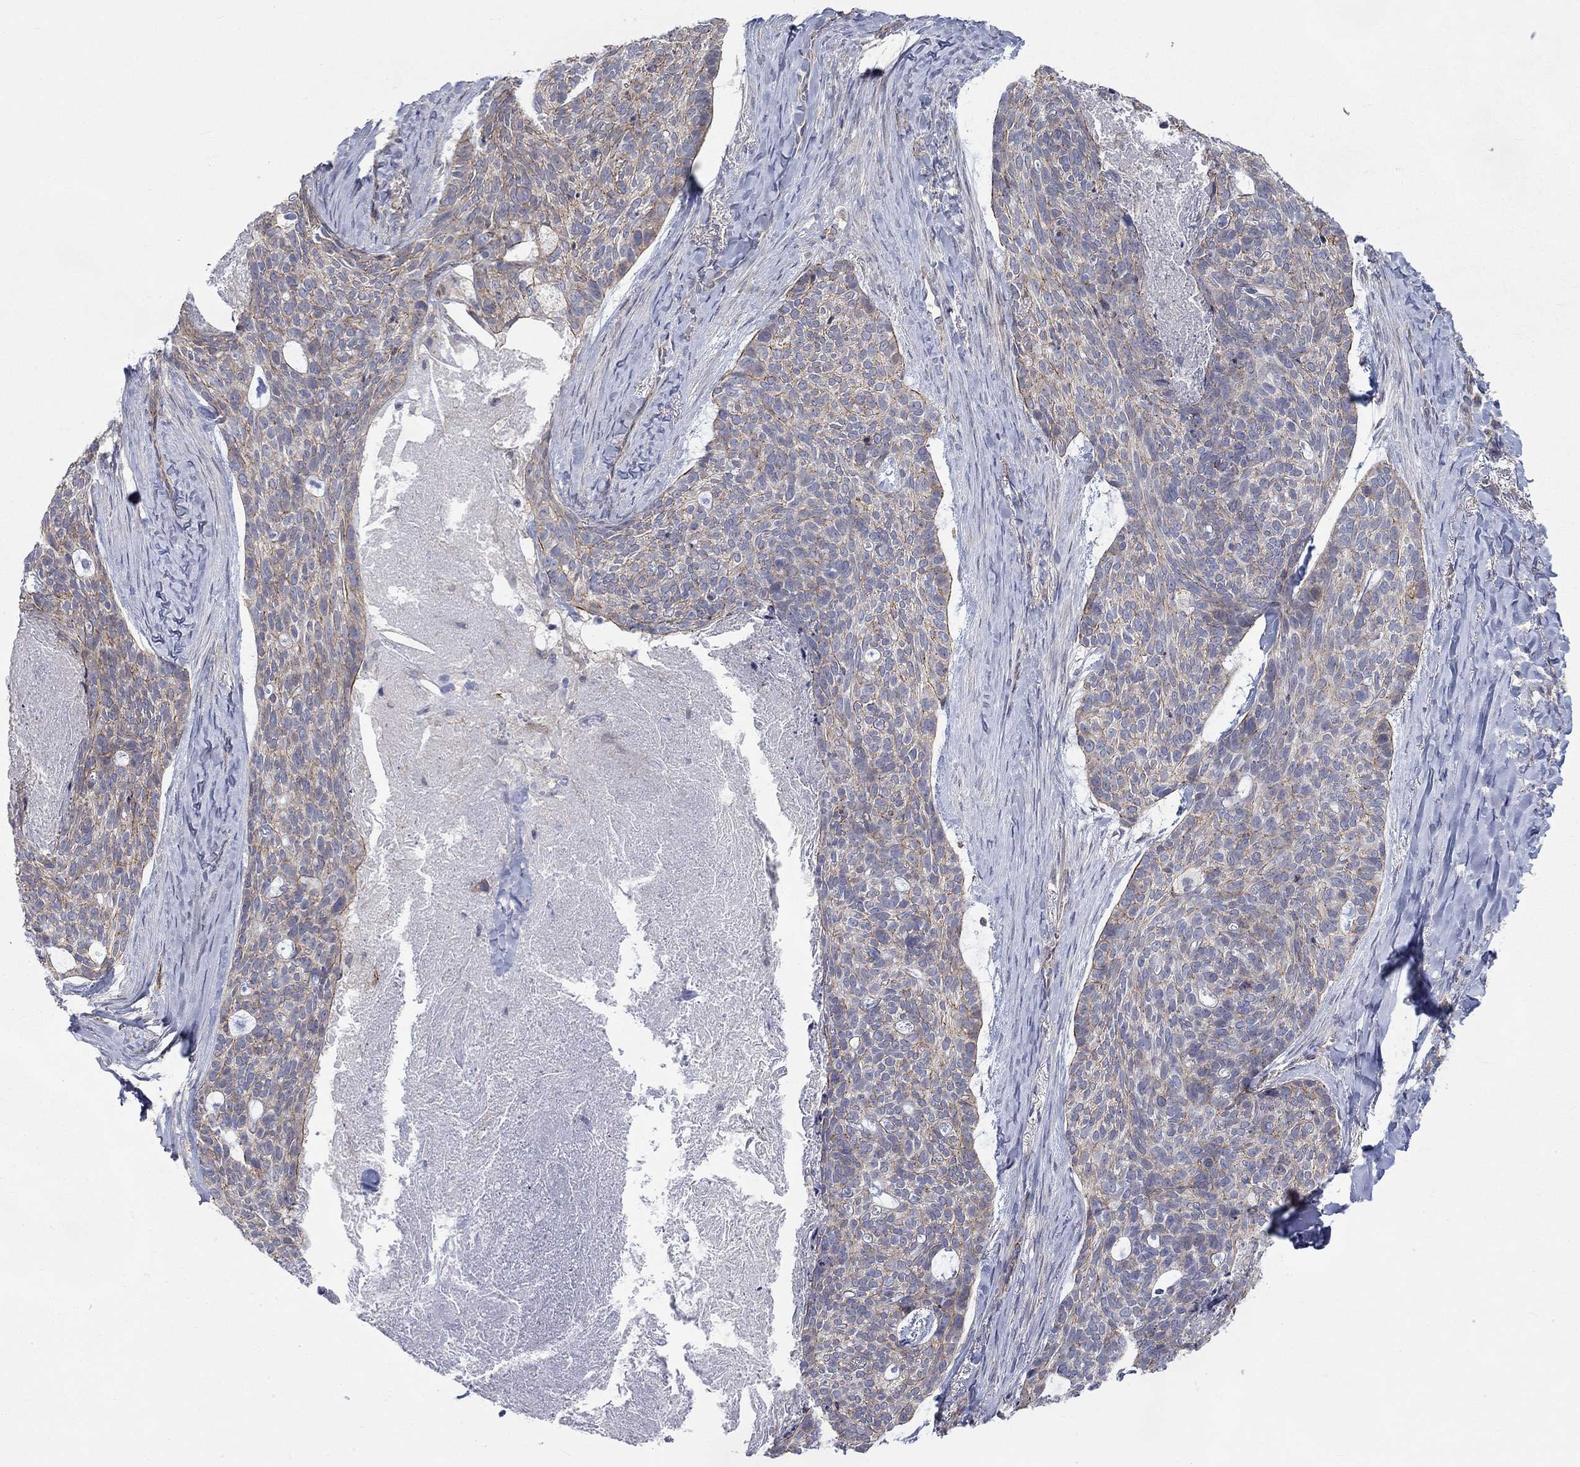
{"staining": {"intensity": "strong", "quantity": "<25%", "location": "cytoplasmic/membranous"}, "tissue": "skin cancer", "cell_type": "Tumor cells", "image_type": "cancer", "snomed": [{"axis": "morphology", "description": "Basal cell carcinoma"}, {"axis": "topography", "description": "Skin"}], "caption": "About <25% of tumor cells in human skin basal cell carcinoma show strong cytoplasmic/membranous protein expression as visualized by brown immunohistochemical staining.", "gene": "PCDHGA10", "patient": {"sex": "female", "age": 69}}